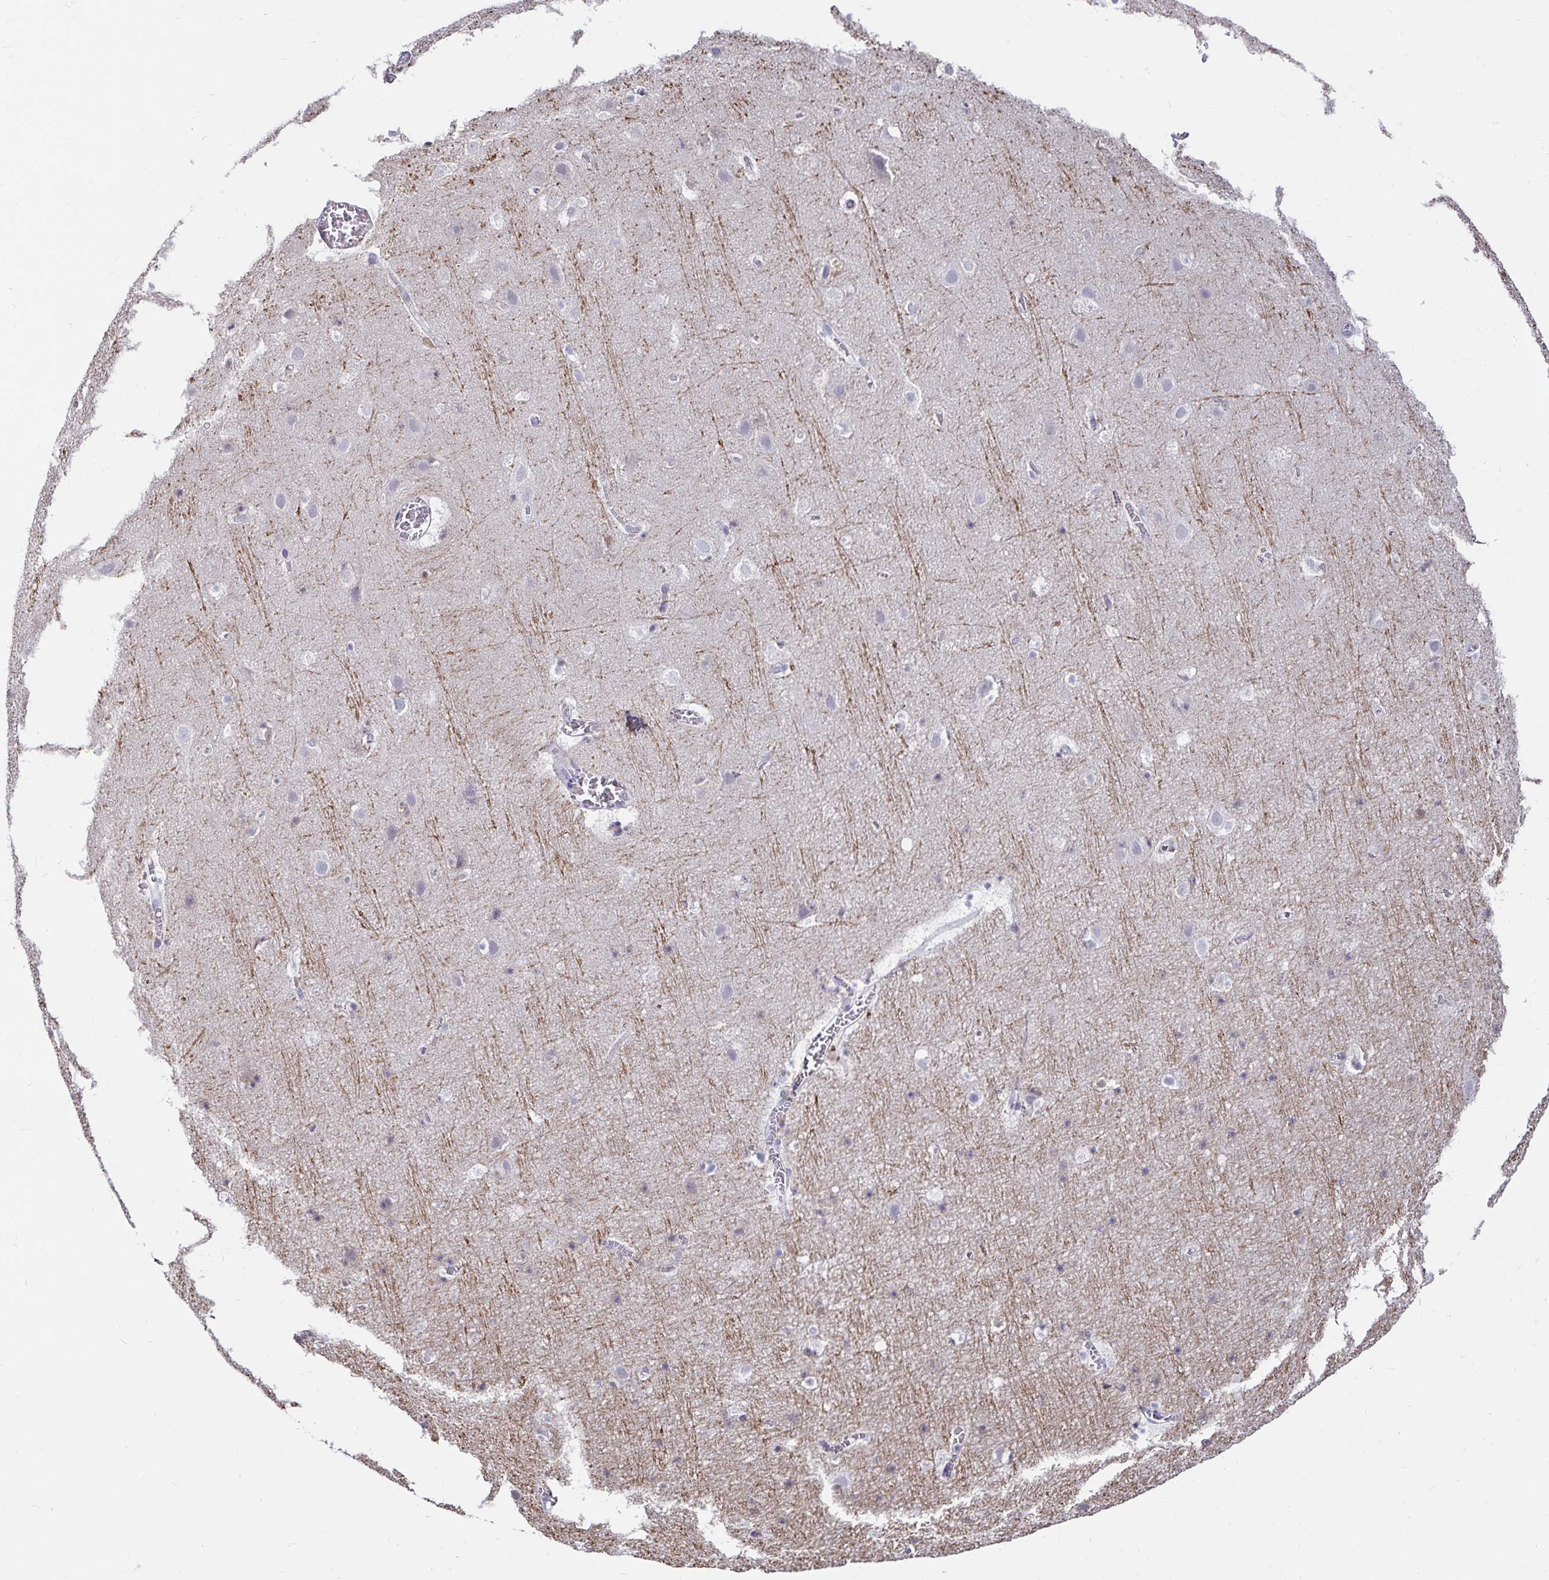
{"staining": {"intensity": "weak", "quantity": "25%-75%", "location": "nuclear"}, "tissue": "cerebral cortex", "cell_type": "Endothelial cells", "image_type": "normal", "snomed": [{"axis": "morphology", "description": "Normal tissue, NOS"}, {"axis": "topography", "description": "Cerebral cortex"}], "caption": "Immunohistochemistry (IHC) of normal cerebral cortex demonstrates low levels of weak nuclear positivity in about 25%-75% of endothelial cells.", "gene": "ANLN", "patient": {"sex": "female", "age": 42}}